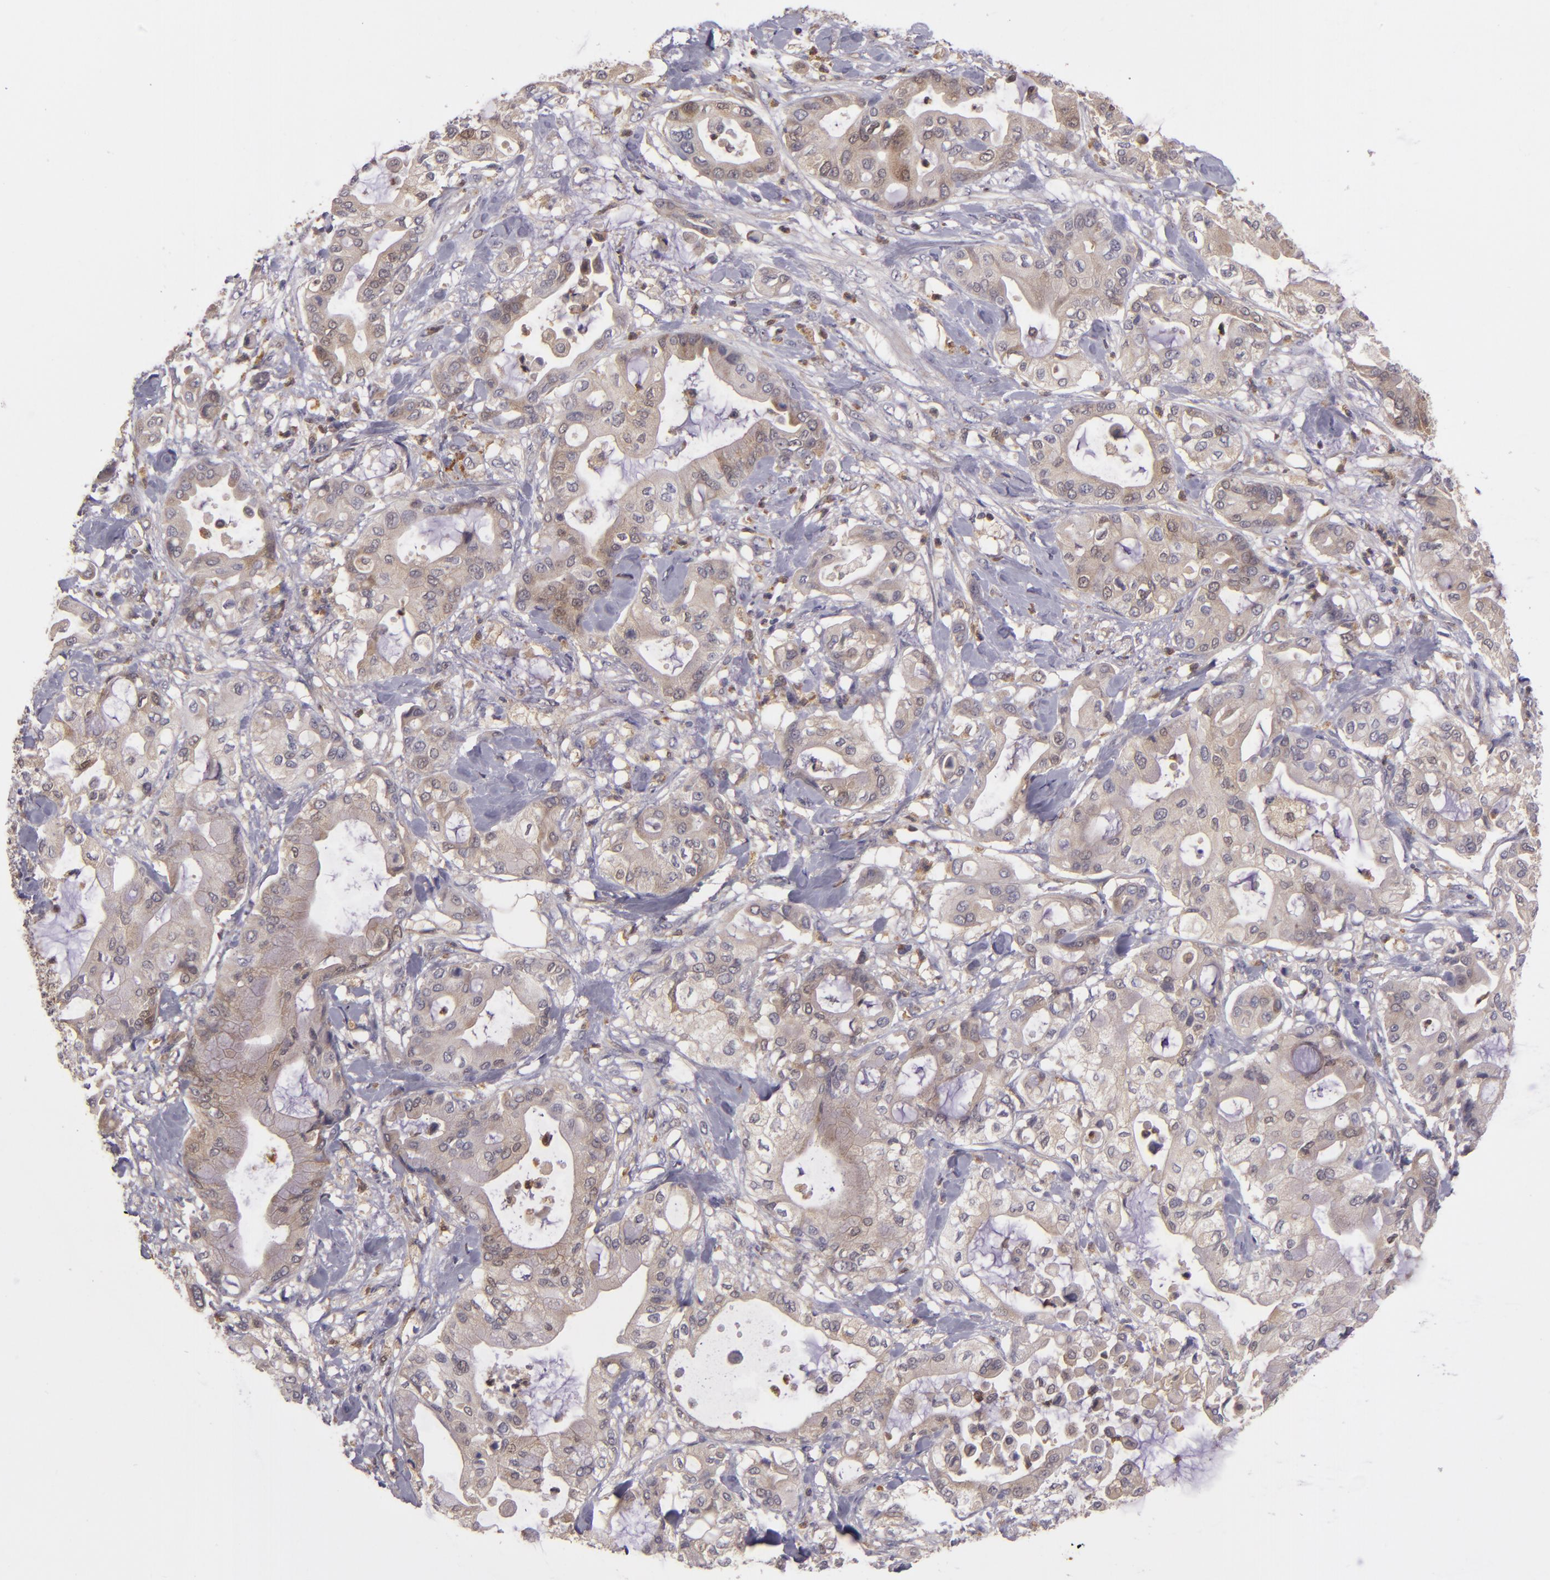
{"staining": {"intensity": "weak", "quantity": ">75%", "location": "cytoplasmic/membranous"}, "tissue": "pancreatic cancer", "cell_type": "Tumor cells", "image_type": "cancer", "snomed": [{"axis": "morphology", "description": "Adenocarcinoma, NOS"}, {"axis": "morphology", "description": "Adenocarcinoma, metastatic, NOS"}, {"axis": "topography", "description": "Lymph node"}, {"axis": "topography", "description": "Pancreas"}, {"axis": "topography", "description": "Duodenum"}], "caption": "There is low levels of weak cytoplasmic/membranous positivity in tumor cells of pancreatic cancer (adenocarcinoma), as demonstrated by immunohistochemical staining (brown color).", "gene": "FHIT", "patient": {"sex": "female", "age": 64}}